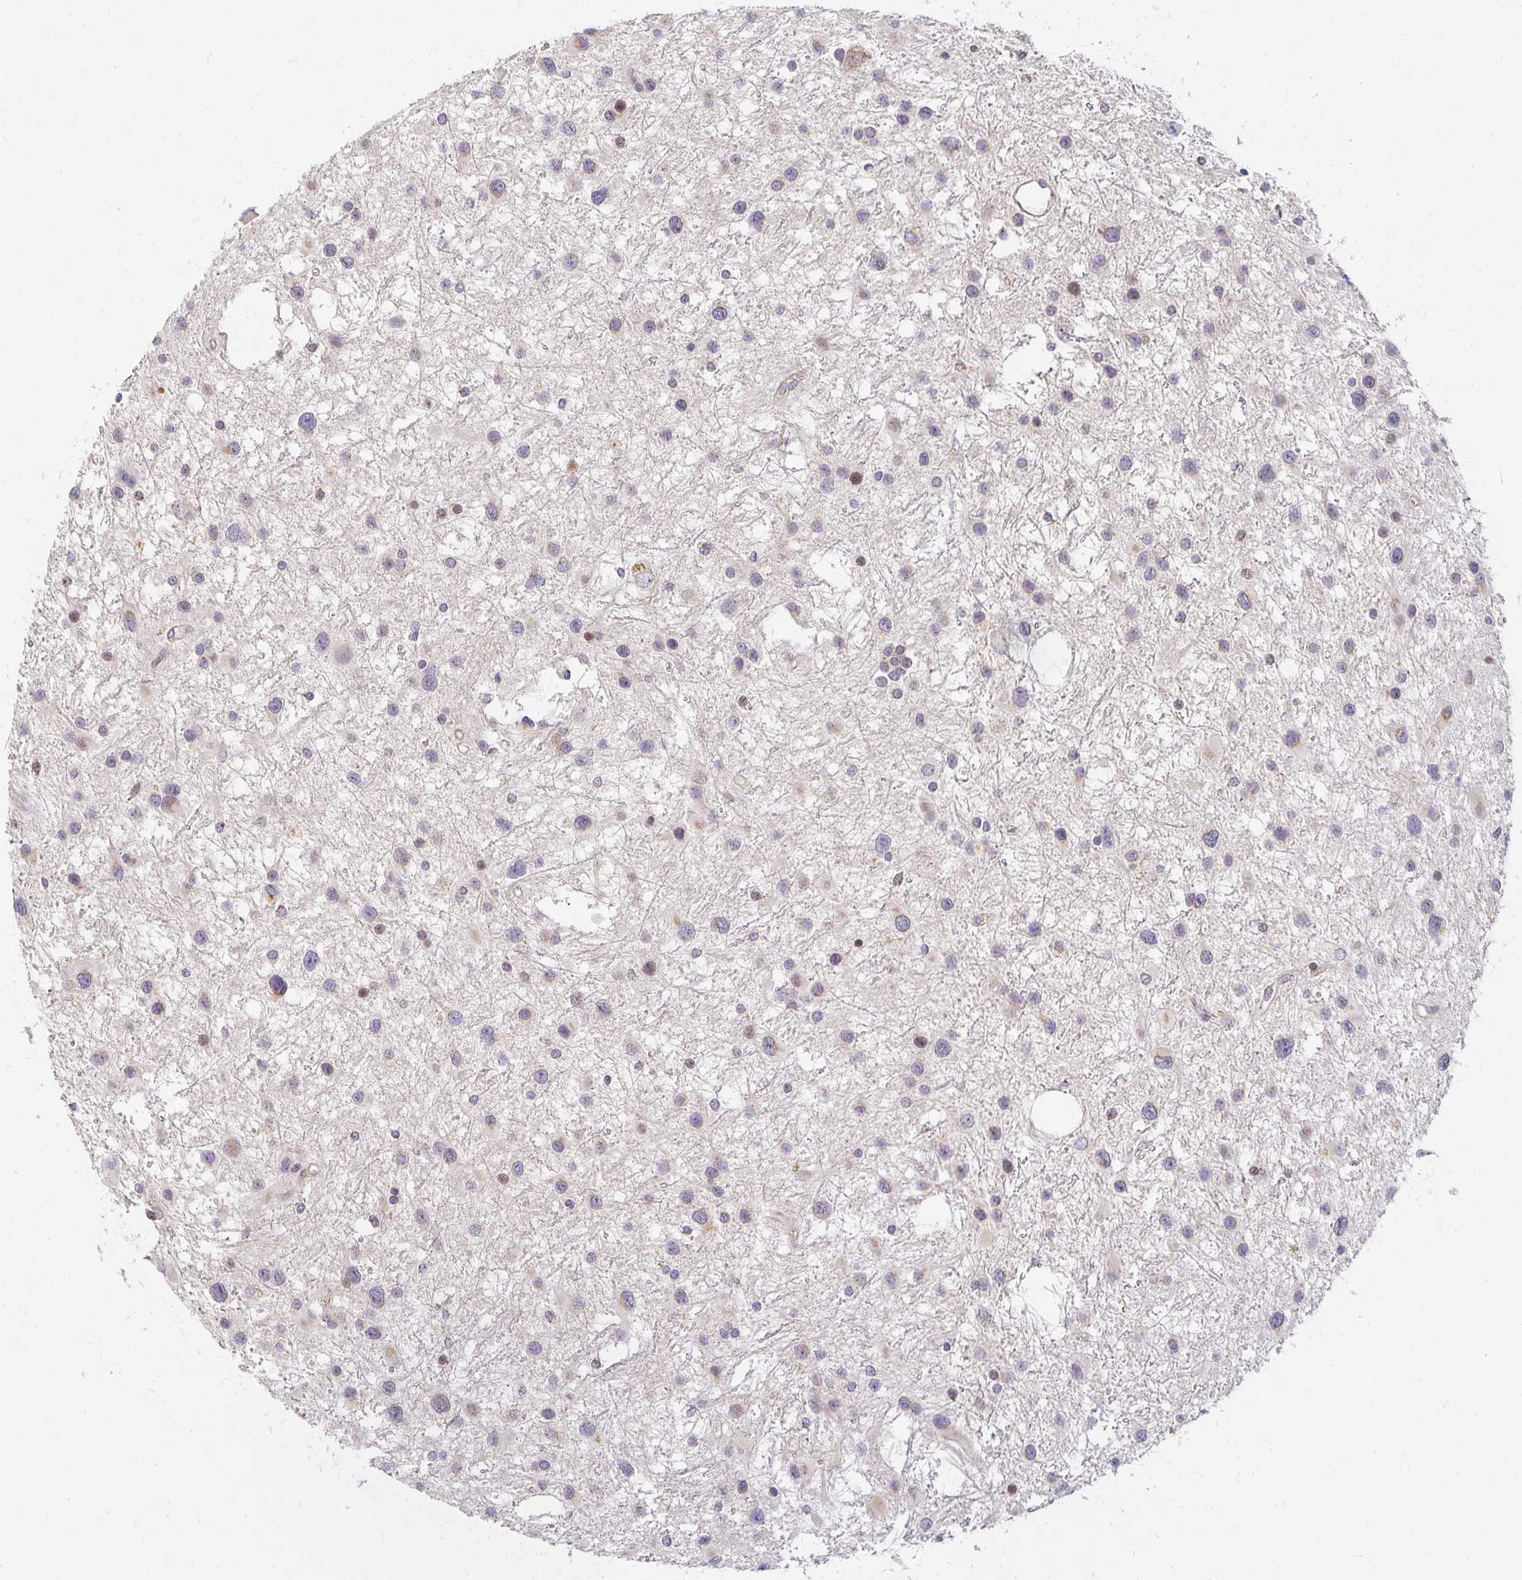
{"staining": {"intensity": "weak", "quantity": "<25%", "location": "cytoplasmic/membranous"}, "tissue": "glioma", "cell_type": "Tumor cells", "image_type": "cancer", "snomed": [{"axis": "morphology", "description": "Glioma, malignant, Low grade"}, {"axis": "topography", "description": "Brain"}], "caption": "The photomicrograph exhibits no significant staining in tumor cells of glioma.", "gene": "EHF", "patient": {"sex": "female", "age": 32}}